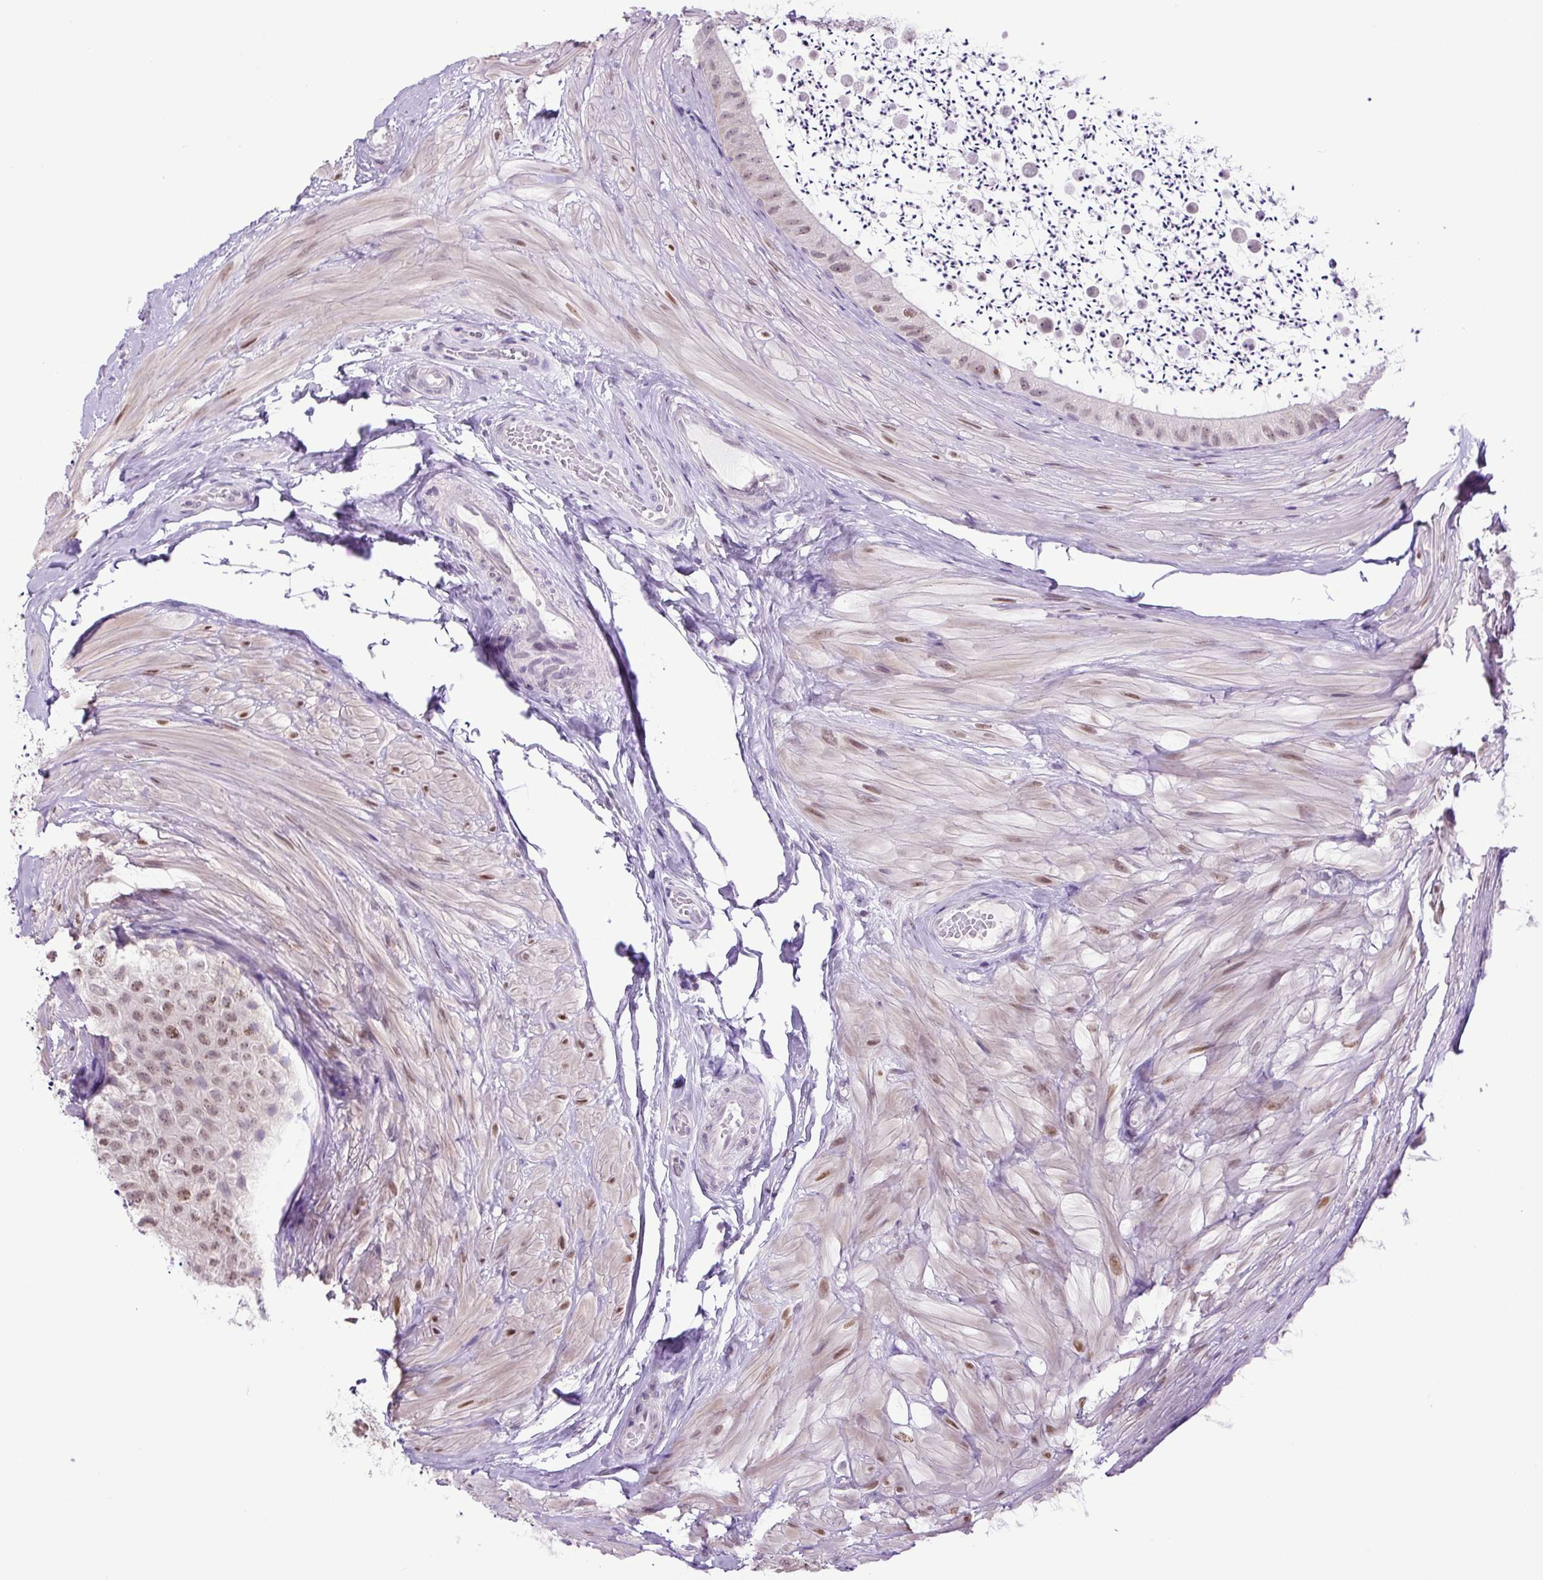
{"staining": {"intensity": "moderate", "quantity": "25%-75%", "location": "nuclear"}, "tissue": "epididymis", "cell_type": "Glandular cells", "image_type": "normal", "snomed": [{"axis": "morphology", "description": "Normal tissue, NOS"}, {"axis": "topography", "description": "Epididymis"}, {"axis": "topography", "description": "Peripheral nerve tissue"}], "caption": "Protein expression analysis of normal epididymis shows moderate nuclear positivity in about 25%-75% of glandular cells.", "gene": "KPNA1", "patient": {"sex": "male", "age": 32}}